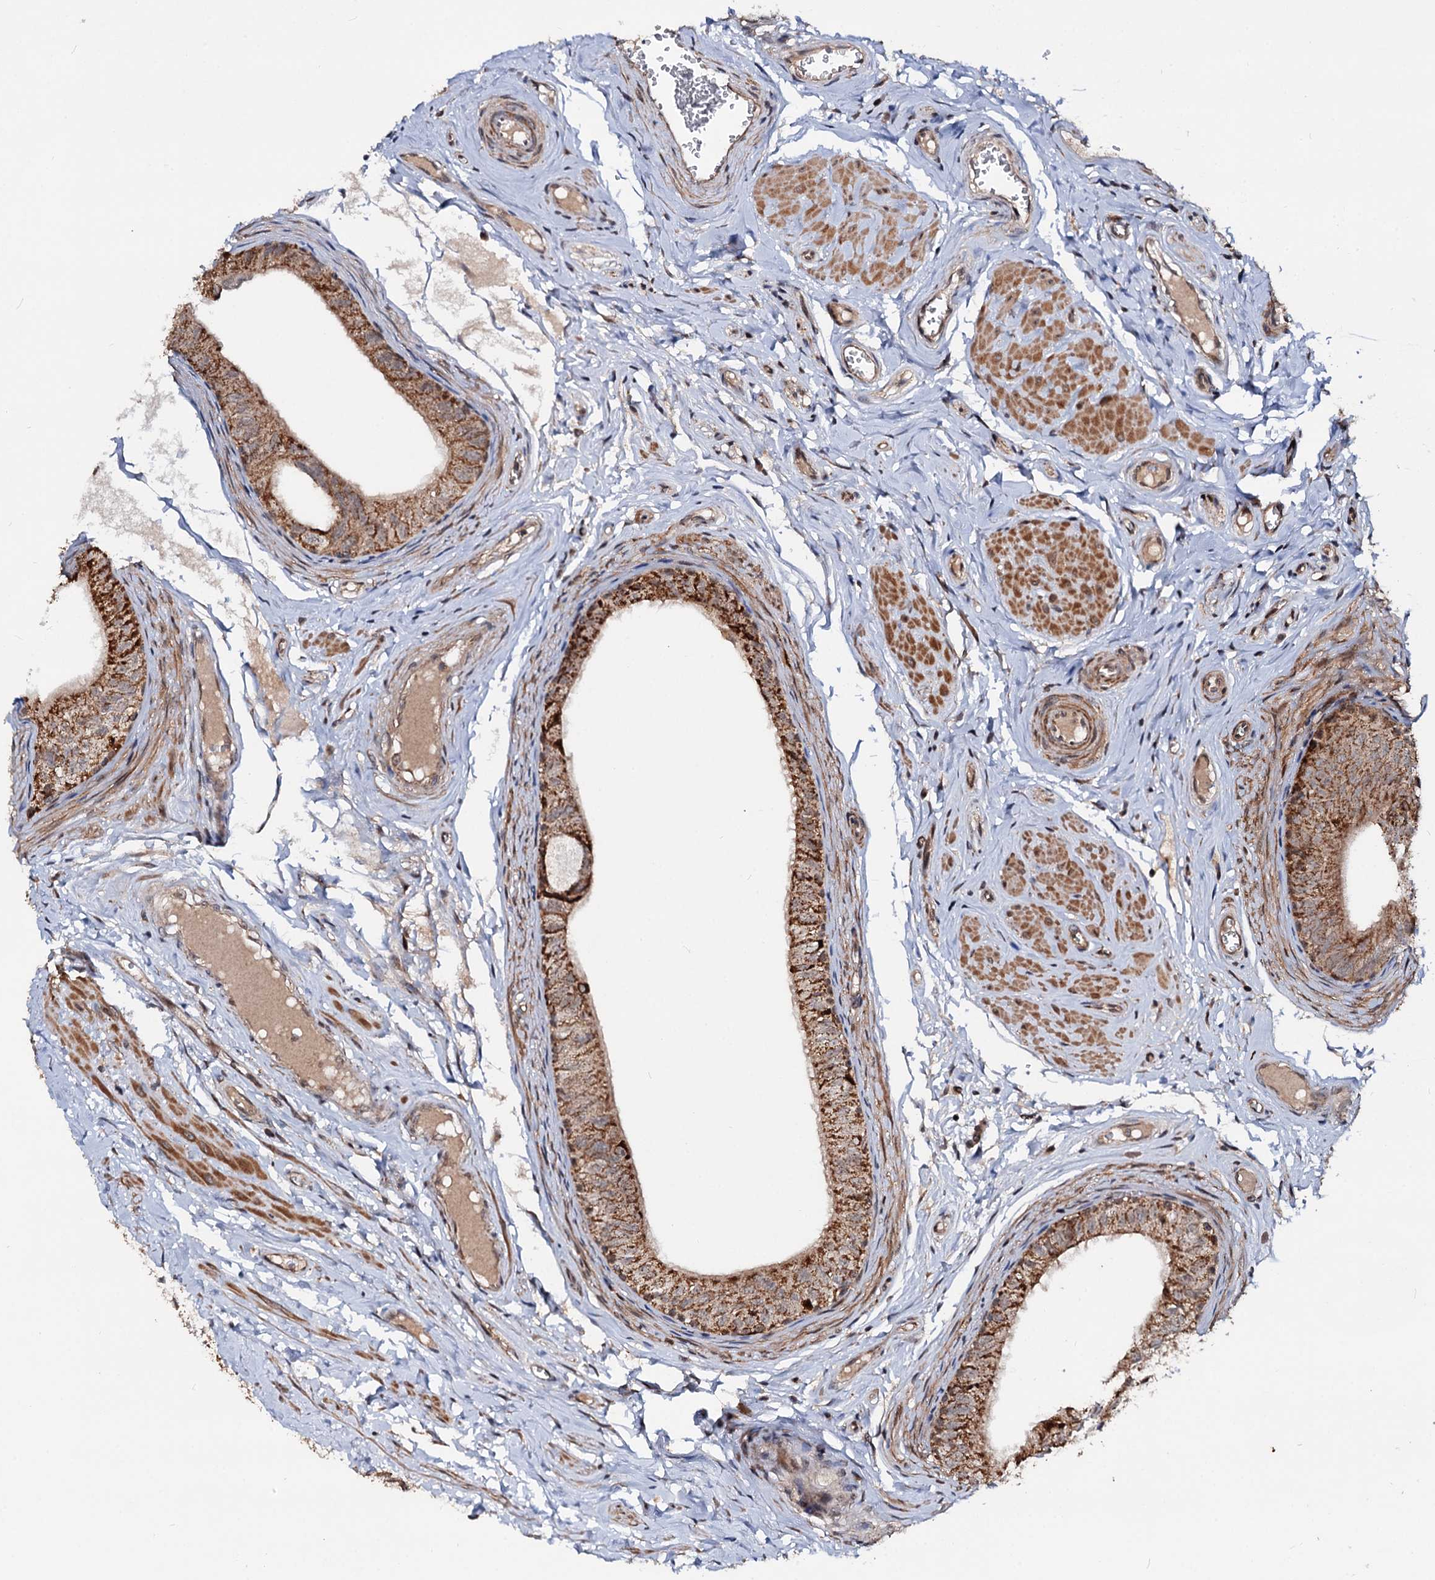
{"staining": {"intensity": "strong", "quantity": ">75%", "location": "cytoplasmic/membranous"}, "tissue": "epididymis", "cell_type": "Glandular cells", "image_type": "normal", "snomed": [{"axis": "morphology", "description": "Normal tissue, NOS"}, {"axis": "topography", "description": "Epididymis"}], "caption": "Glandular cells display strong cytoplasmic/membranous positivity in approximately >75% of cells in normal epididymis.", "gene": "CEP76", "patient": {"sex": "male", "age": 42}}